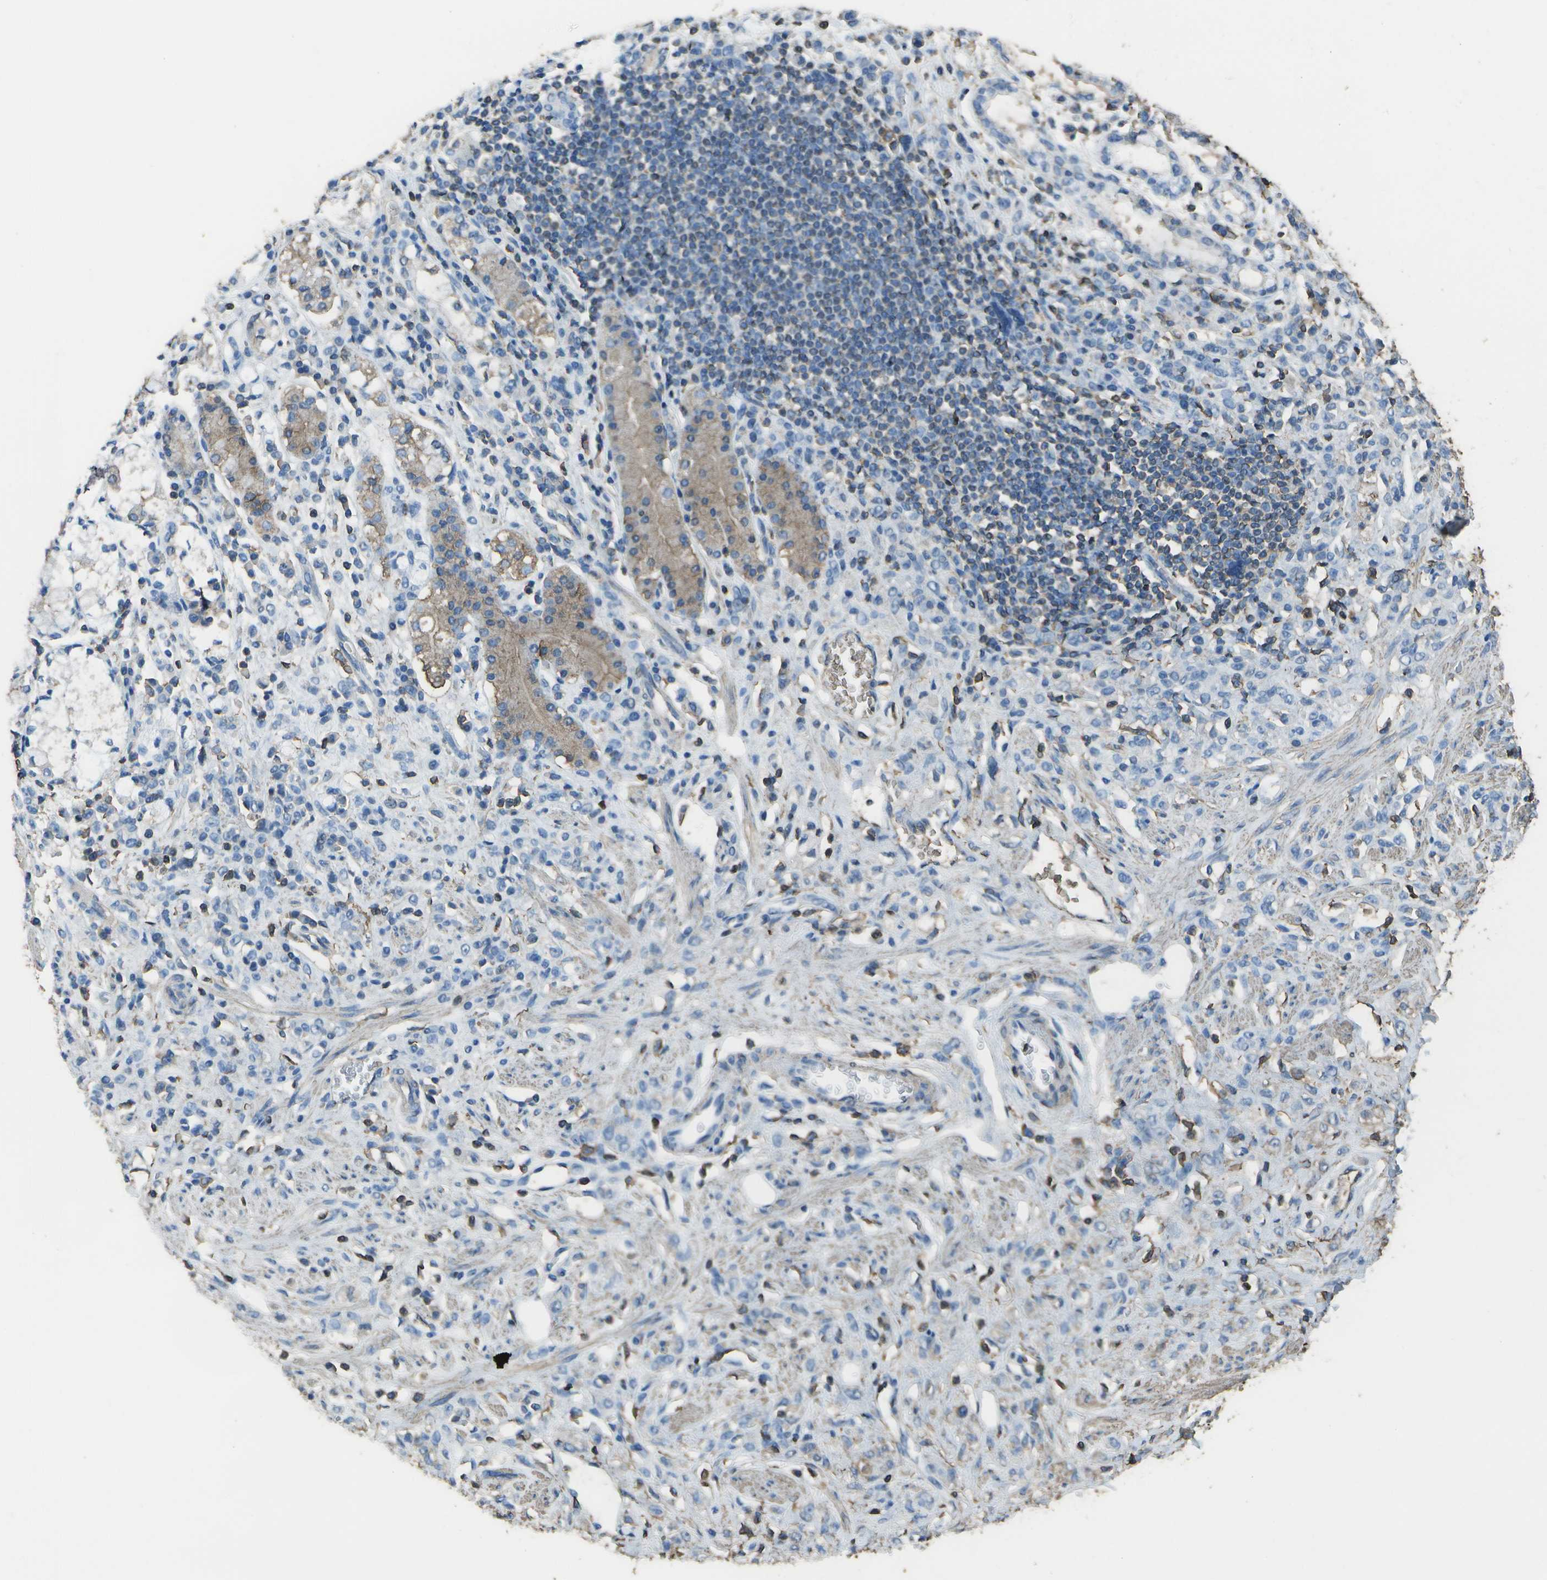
{"staining": {"intensity": "negative", "quantity": "none", "location": "none"}, "tissue": "stomach cancer", "cell_type": "Tumor cells", "image_type": "cancer", "snomed": [{"axis": "morphology", "description": "Normal tissue, NOS"}, {"axis": "morphology", "description": "Adenocarcinoma, NOS"}, {"axis": "topography", "description": "Stomach"}], "caption": "Tumor cells are negative for brown protein staining in stomach adenocarcinoma.", "gene": "CYP4F11", "patient": {"sex": "male", "age": 82}}